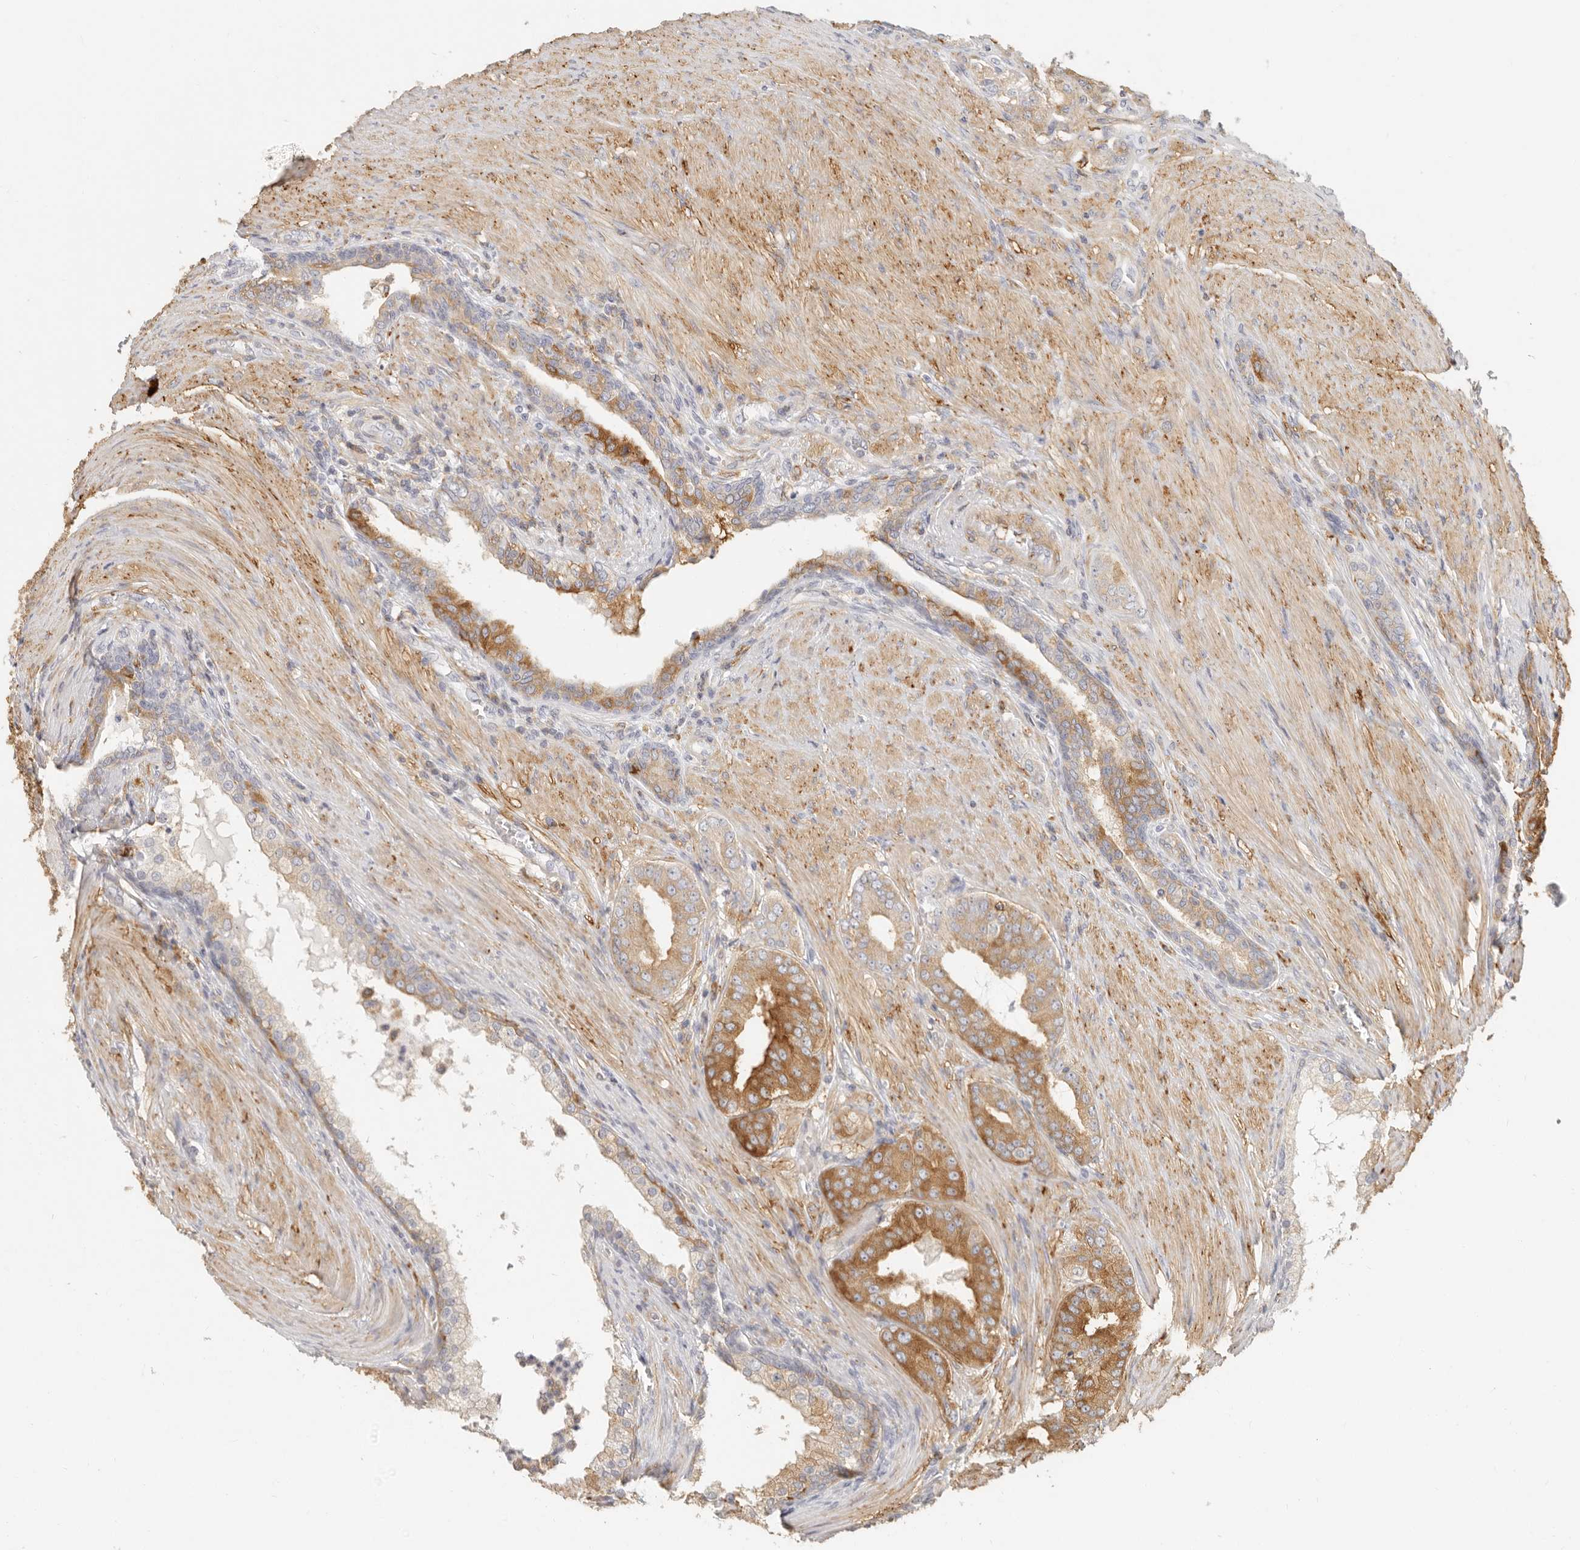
{"staining": {"intensity": "moderate", "quantity": ">75%", "location": "cytoplasmic/membranous"}, "tissue": "prostate cancer", "cell_type": "Tumor cells", "image_type": "cancer", "snomed": [{"axis": "morphology", "description": "Adenocarcinoma, High grade"}, {"axis": "topography", "description": "Prostate"}], "caption": "Protein staining by immunohistochemistry (IHC) demonstrates moderate cytoplasmic/membranous positivity in about >75% of tumor cells in prostate cancer (adenocarcinoma (high-grade)). The staining was performed using DAB to visualize the protein expression in brown, while the nuclei were stained in blue with hematoxylin (Magnification: 20x).", "gene": "NIBAN1", "patient": {"sex": "male", "age": 60}}